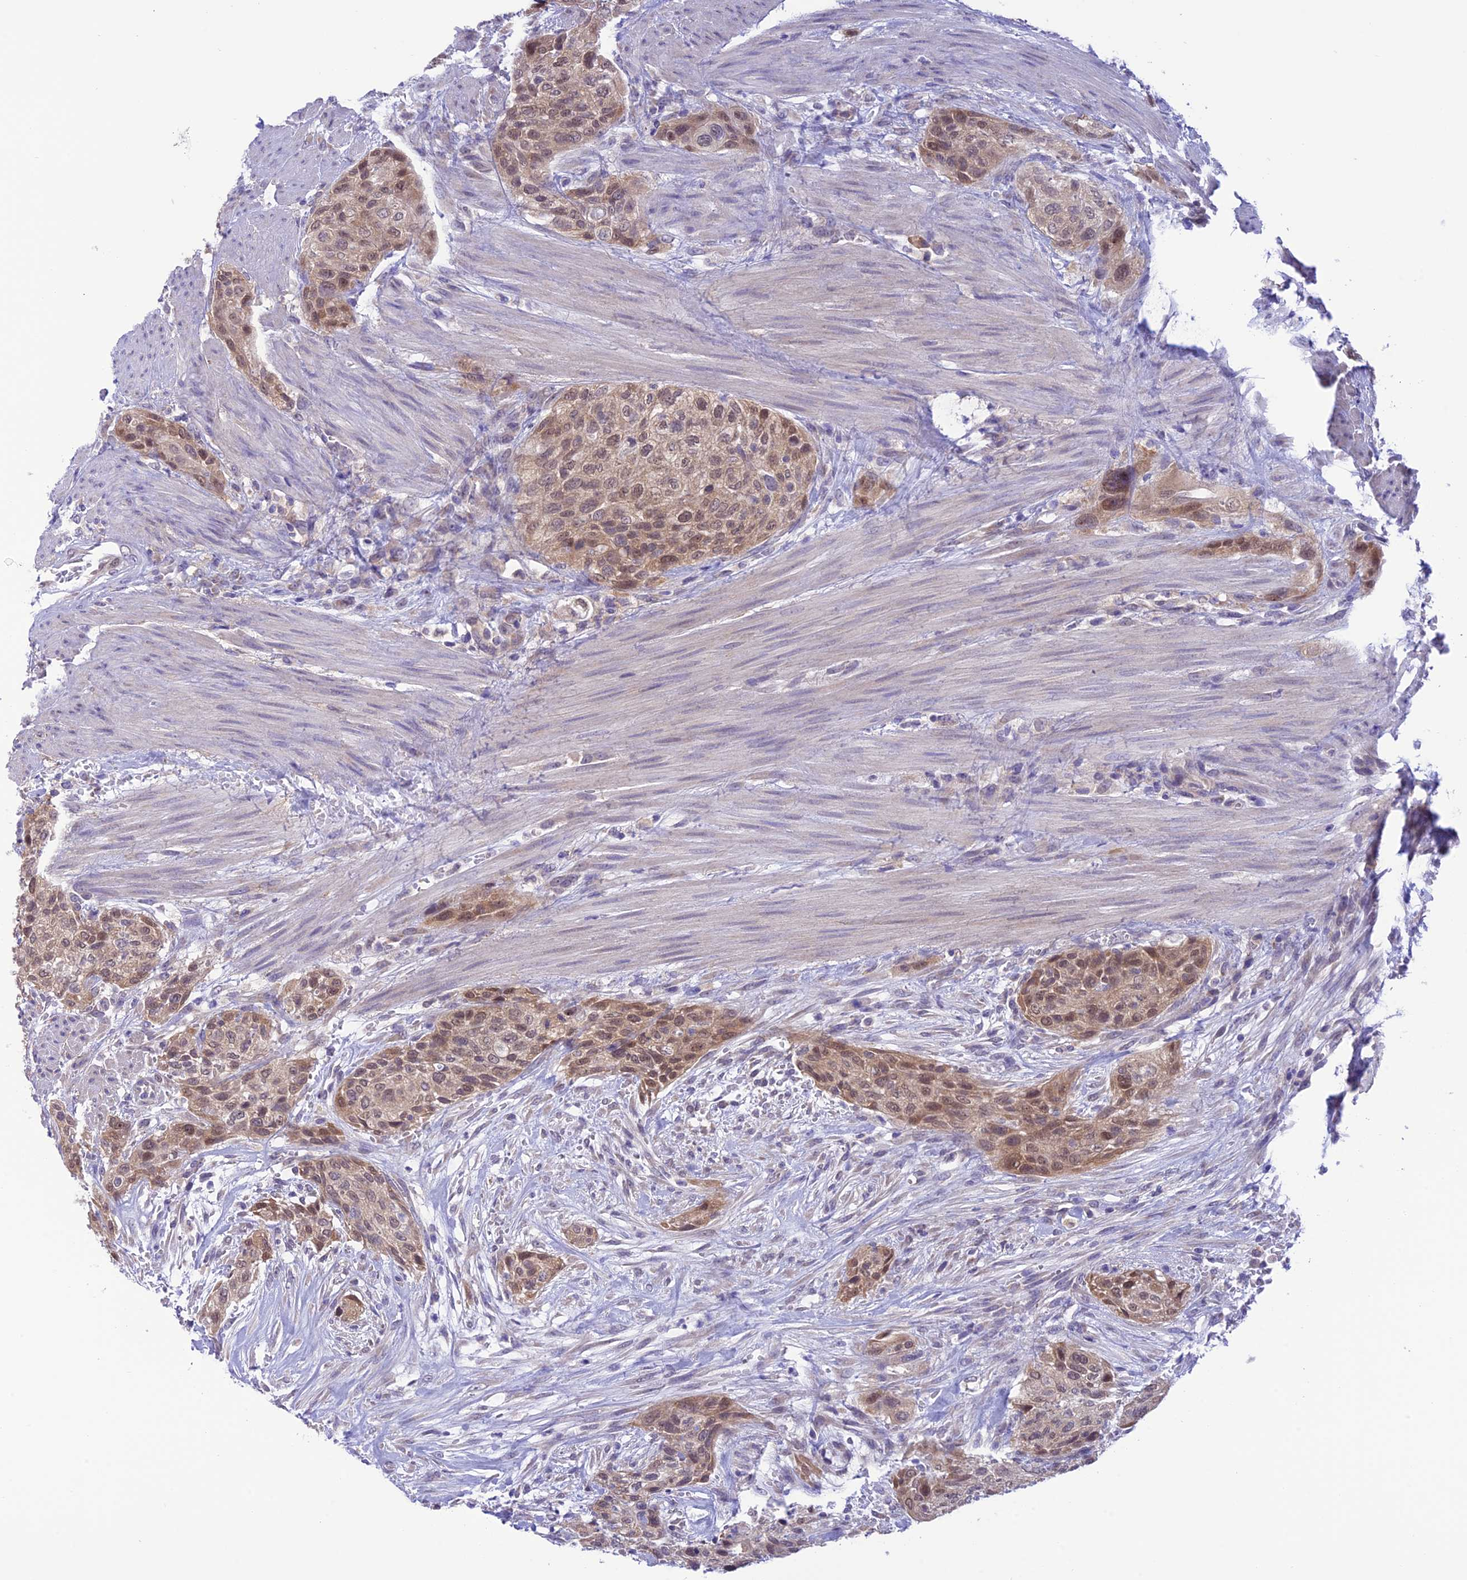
{"staining": {"intensity": "moderate", "quantity": ">75%", "location": "cytoplasmic/membranous,nuclear"}, "tissue": "urothelial cancer", "cell_type": "Tumor cells", "image_type": "cancer", "snomed": [{"axis": "morphology", "description": "Urothelial carcinoma, High grade"}, {"axis": "topography", "description": "Urinary bladder"}], "caption": "This photomicrograph reveals immunohistochemistry (IHC) staining of high-grade urothelial carcinoma, with medium moderate cytoplasmic/membranous and nuclear positivity in approximately >75% of tumor cells.", "gene": "RNF126", "patient": {"sex": "male", "age": 35}}